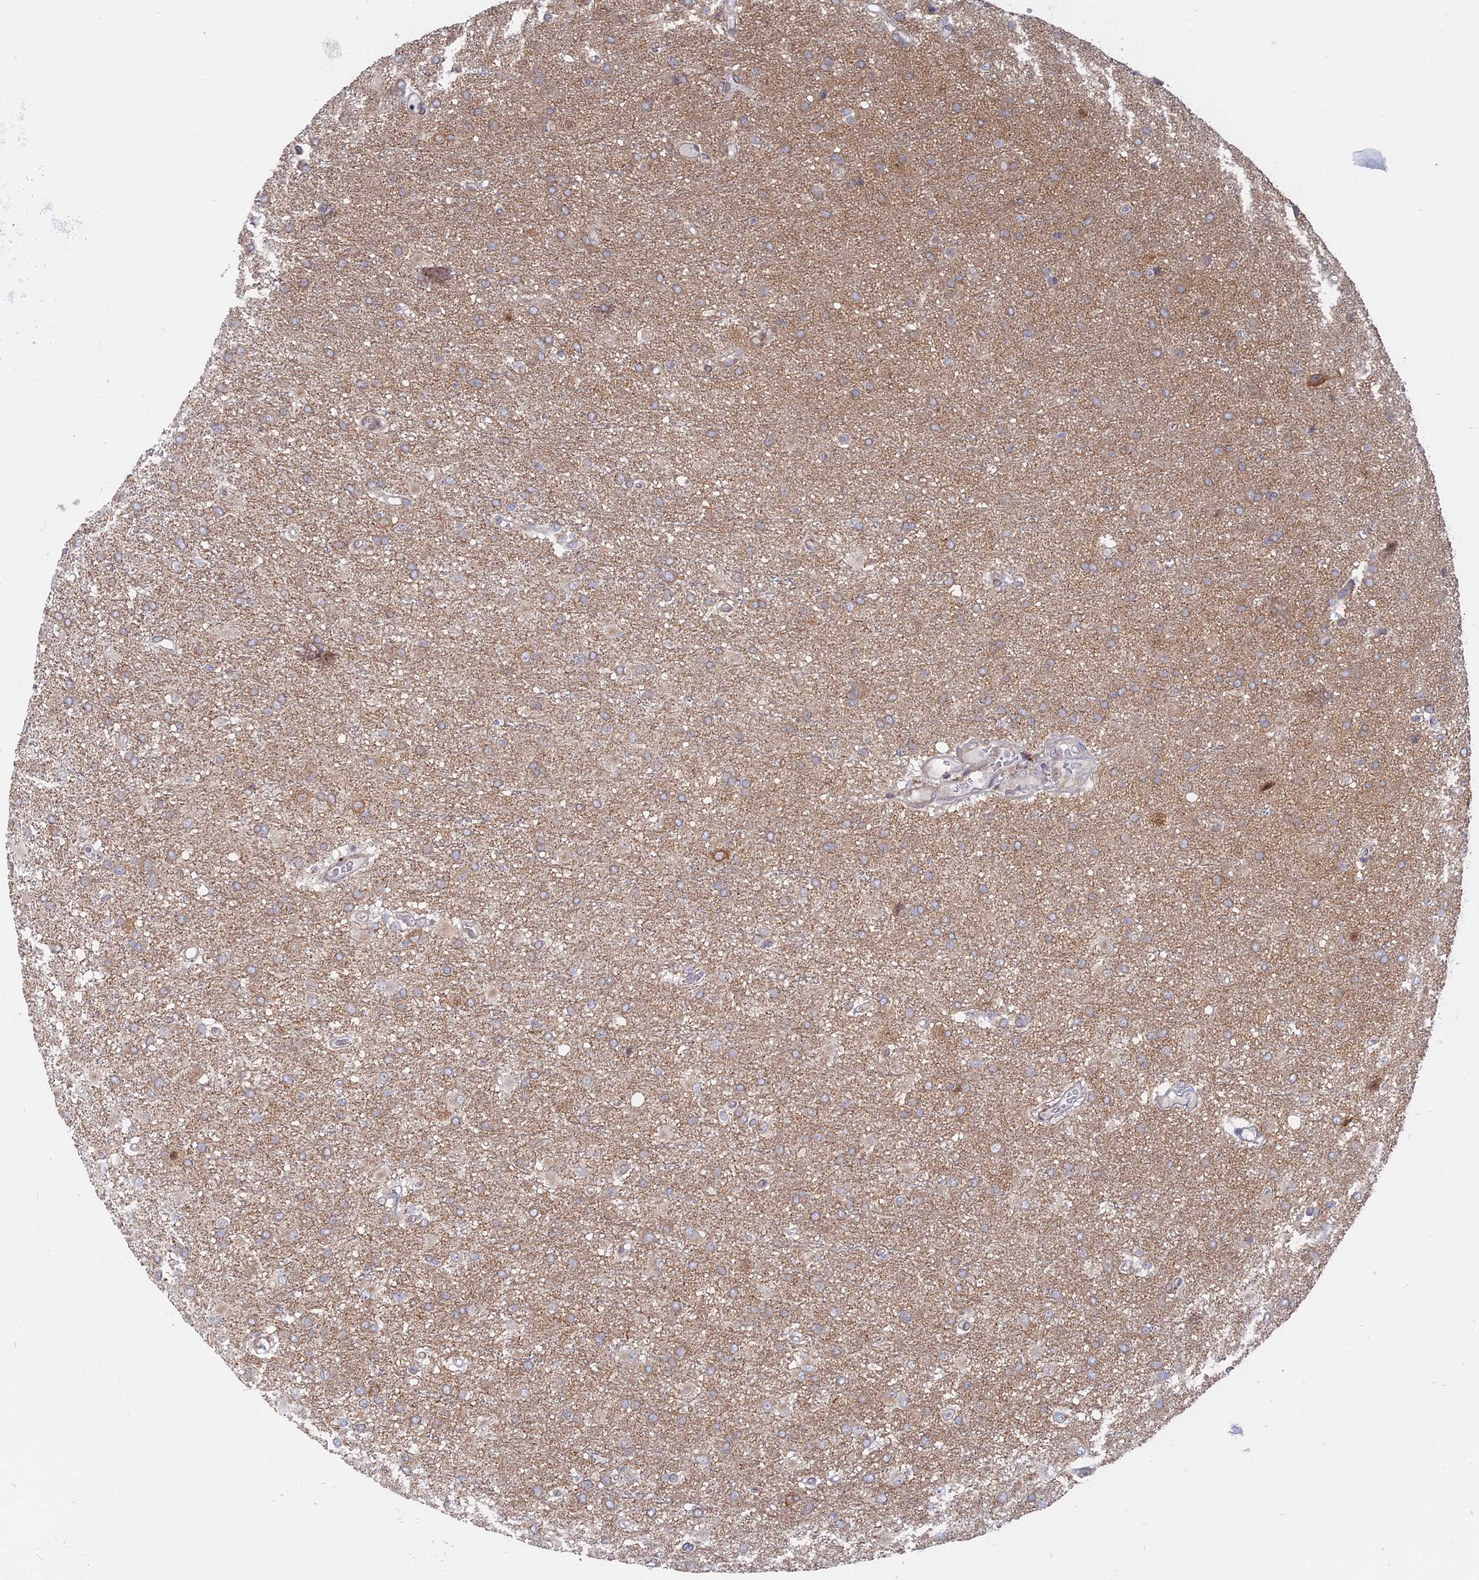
{"staining": {"intensity": "weak", "quantity": "<25%", "location": "cytoplasmic/membranous"}, "tissue": "glioma", "cell_type": "Tumor cells", "image_type": "cancer", "snomed": [{"axis": "morphology", "description": "Glioma, malignant, High grade"}, {"axis": "topography", "description": "Brain"}], "caption": "Glioma was stained to show a protein in brown. There is no significant positivity in tumor cells.", "gene": "TBC1D30", "patient": {"sex": "female", "age": 74}}